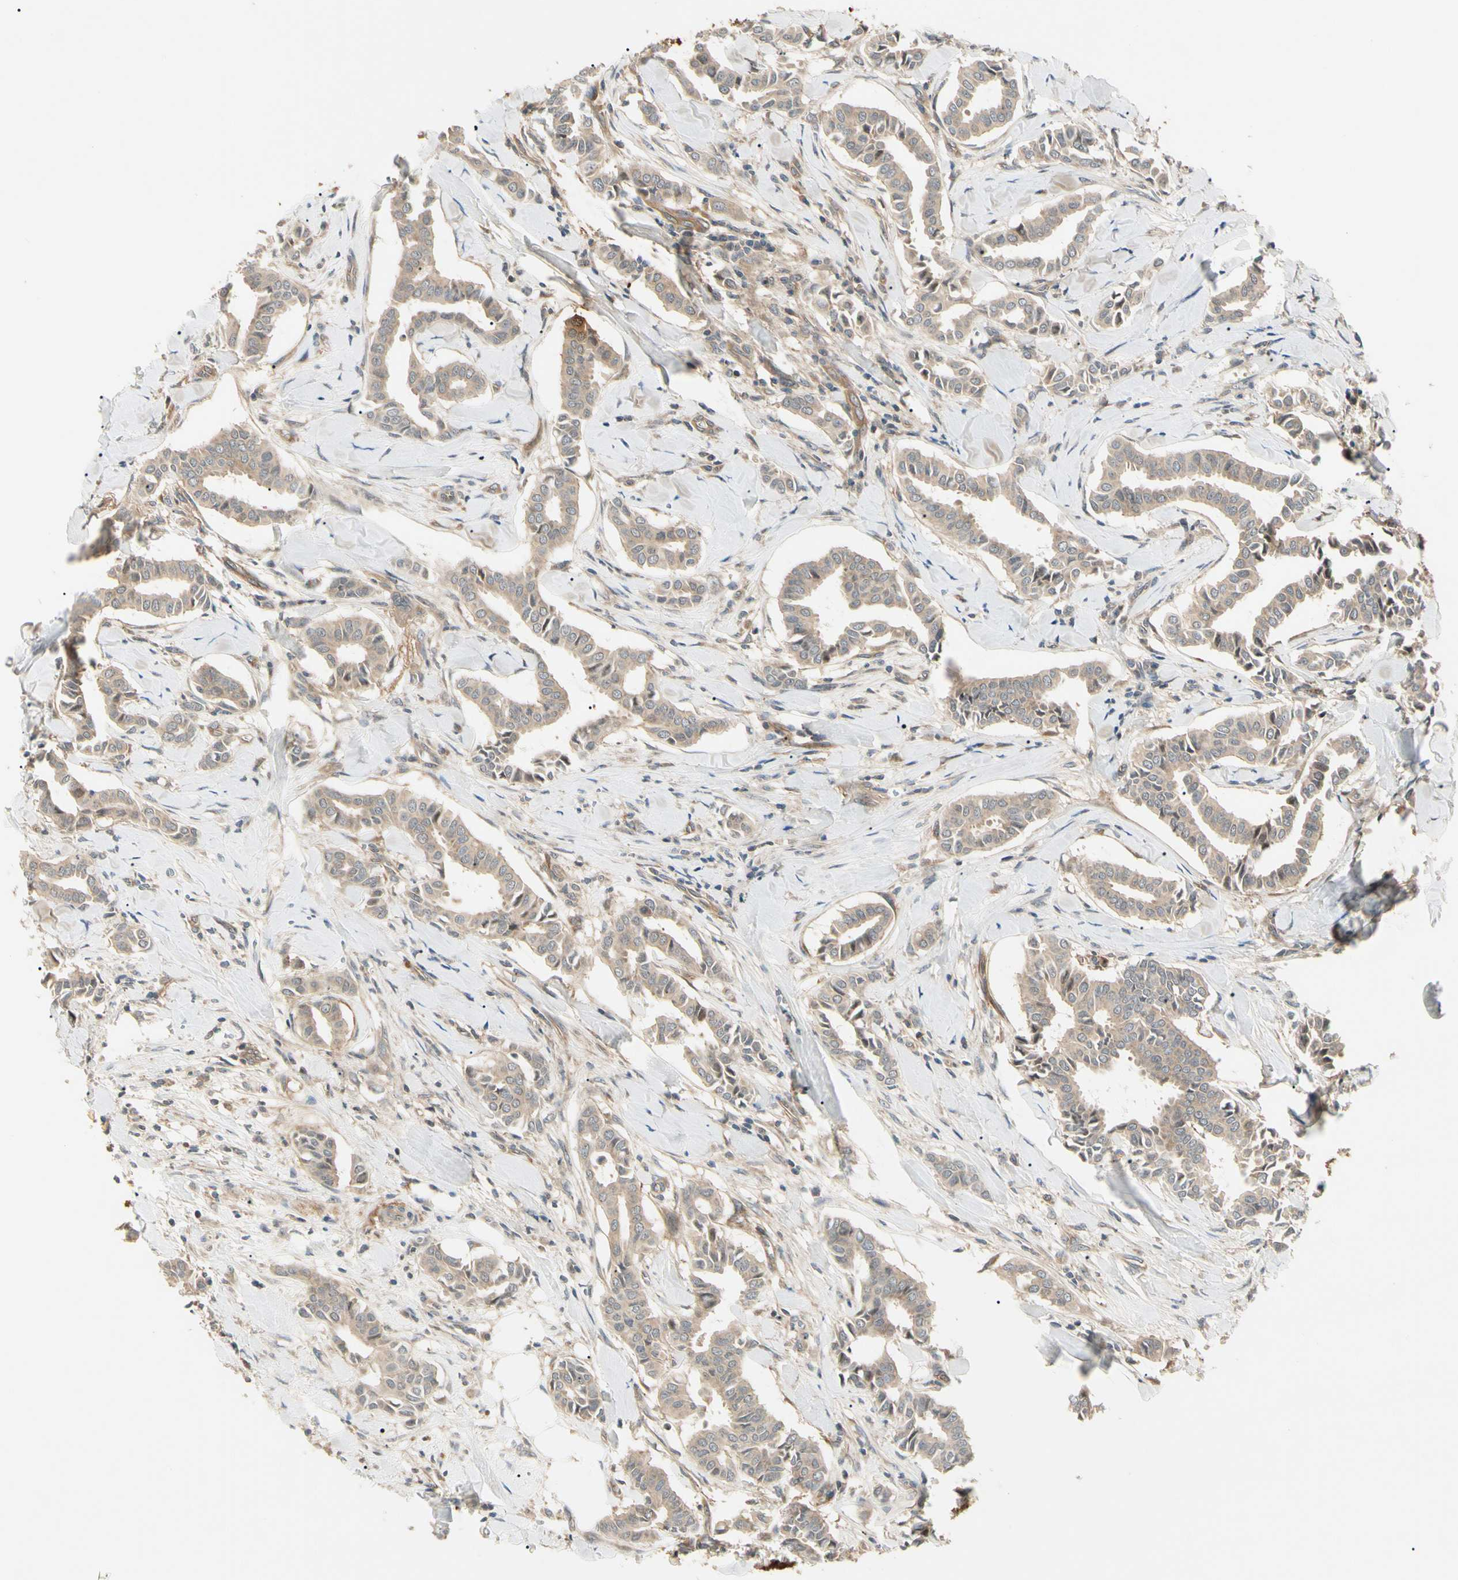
{"staining": {"intensity": "moderate", "quantity": ">75%", "location": "cytoplasmic/membranous"}, "tissue": "head and neck cancer", "cell_type": "Tumor cells", "image_type": "cancer", "snomed": [{"axis": "morphology", "description": "Adenocarcinoma, NOS"}, {"axis": "topography", "description": "Salivary gland"}, {"axis": "topography", "description": "Head-Neck"}], "caption": "Human head and neck adenocarcinoma stained with a protein marker shows moderate staining in tumor cells.", "gene": "F2R", "patient": {"sex": "female", "age": 59}}